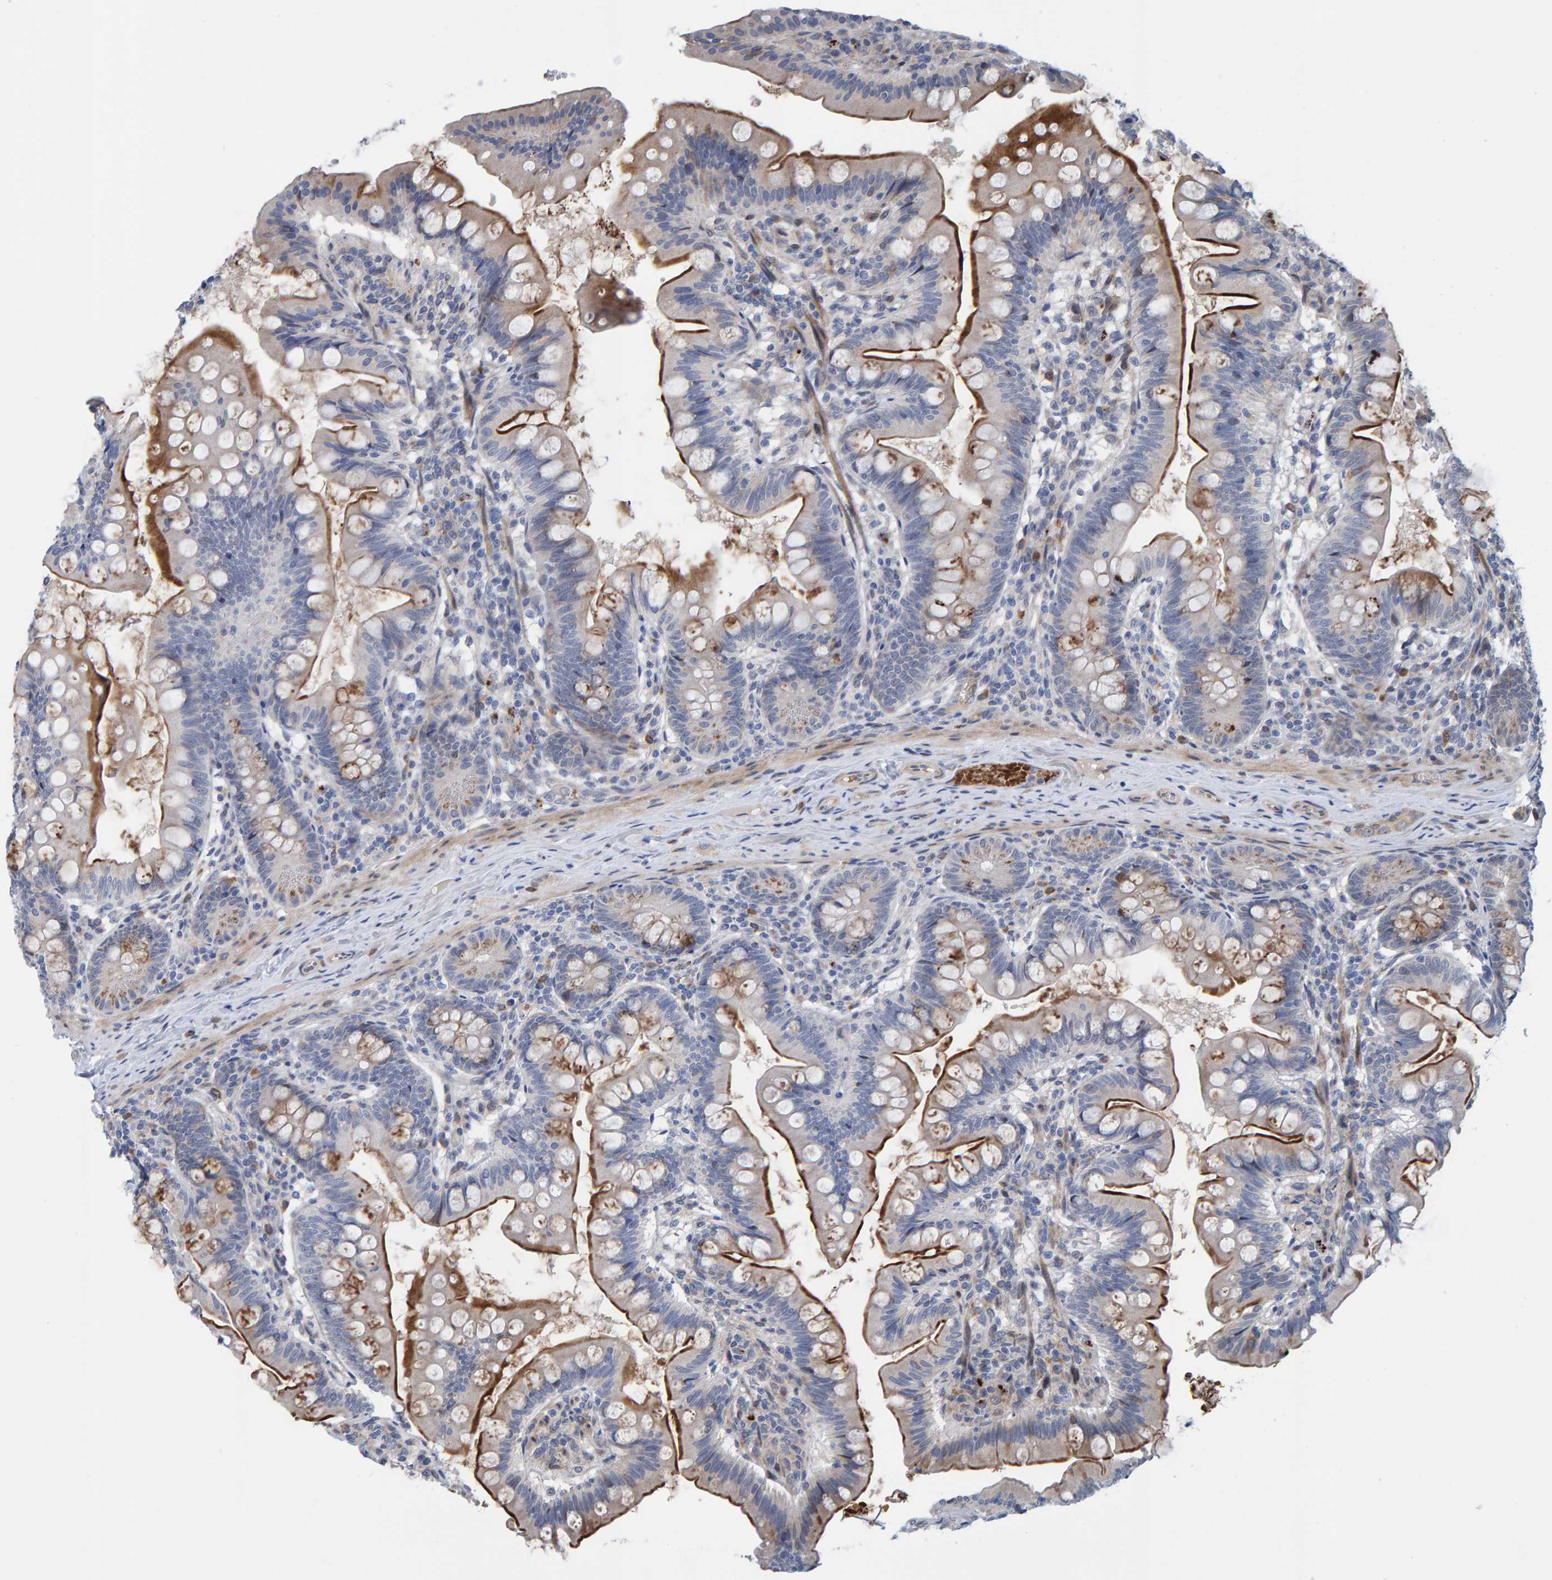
{"staining": {"intensity": "moderate", "quantity": "25%-75%", "location": "cytoplasmic/membranous"}, "tissue": "small intestine", "cell_type": "Glandular cells", "image_type": "normal", "snomed": [{"axis": "morphology", "description": "Normal tissue, NOS"}, {"axis": "topography", "description": "Small intestine"}], "caption": "Glandular cells demonstrate medium levels of moderate cytoplasmic/membranous expression in approximately 25%-75% of cells in unremarkable human small intestine.", "gene": "MFSD6L", "patient": {"sex": "male", "age": 7}}